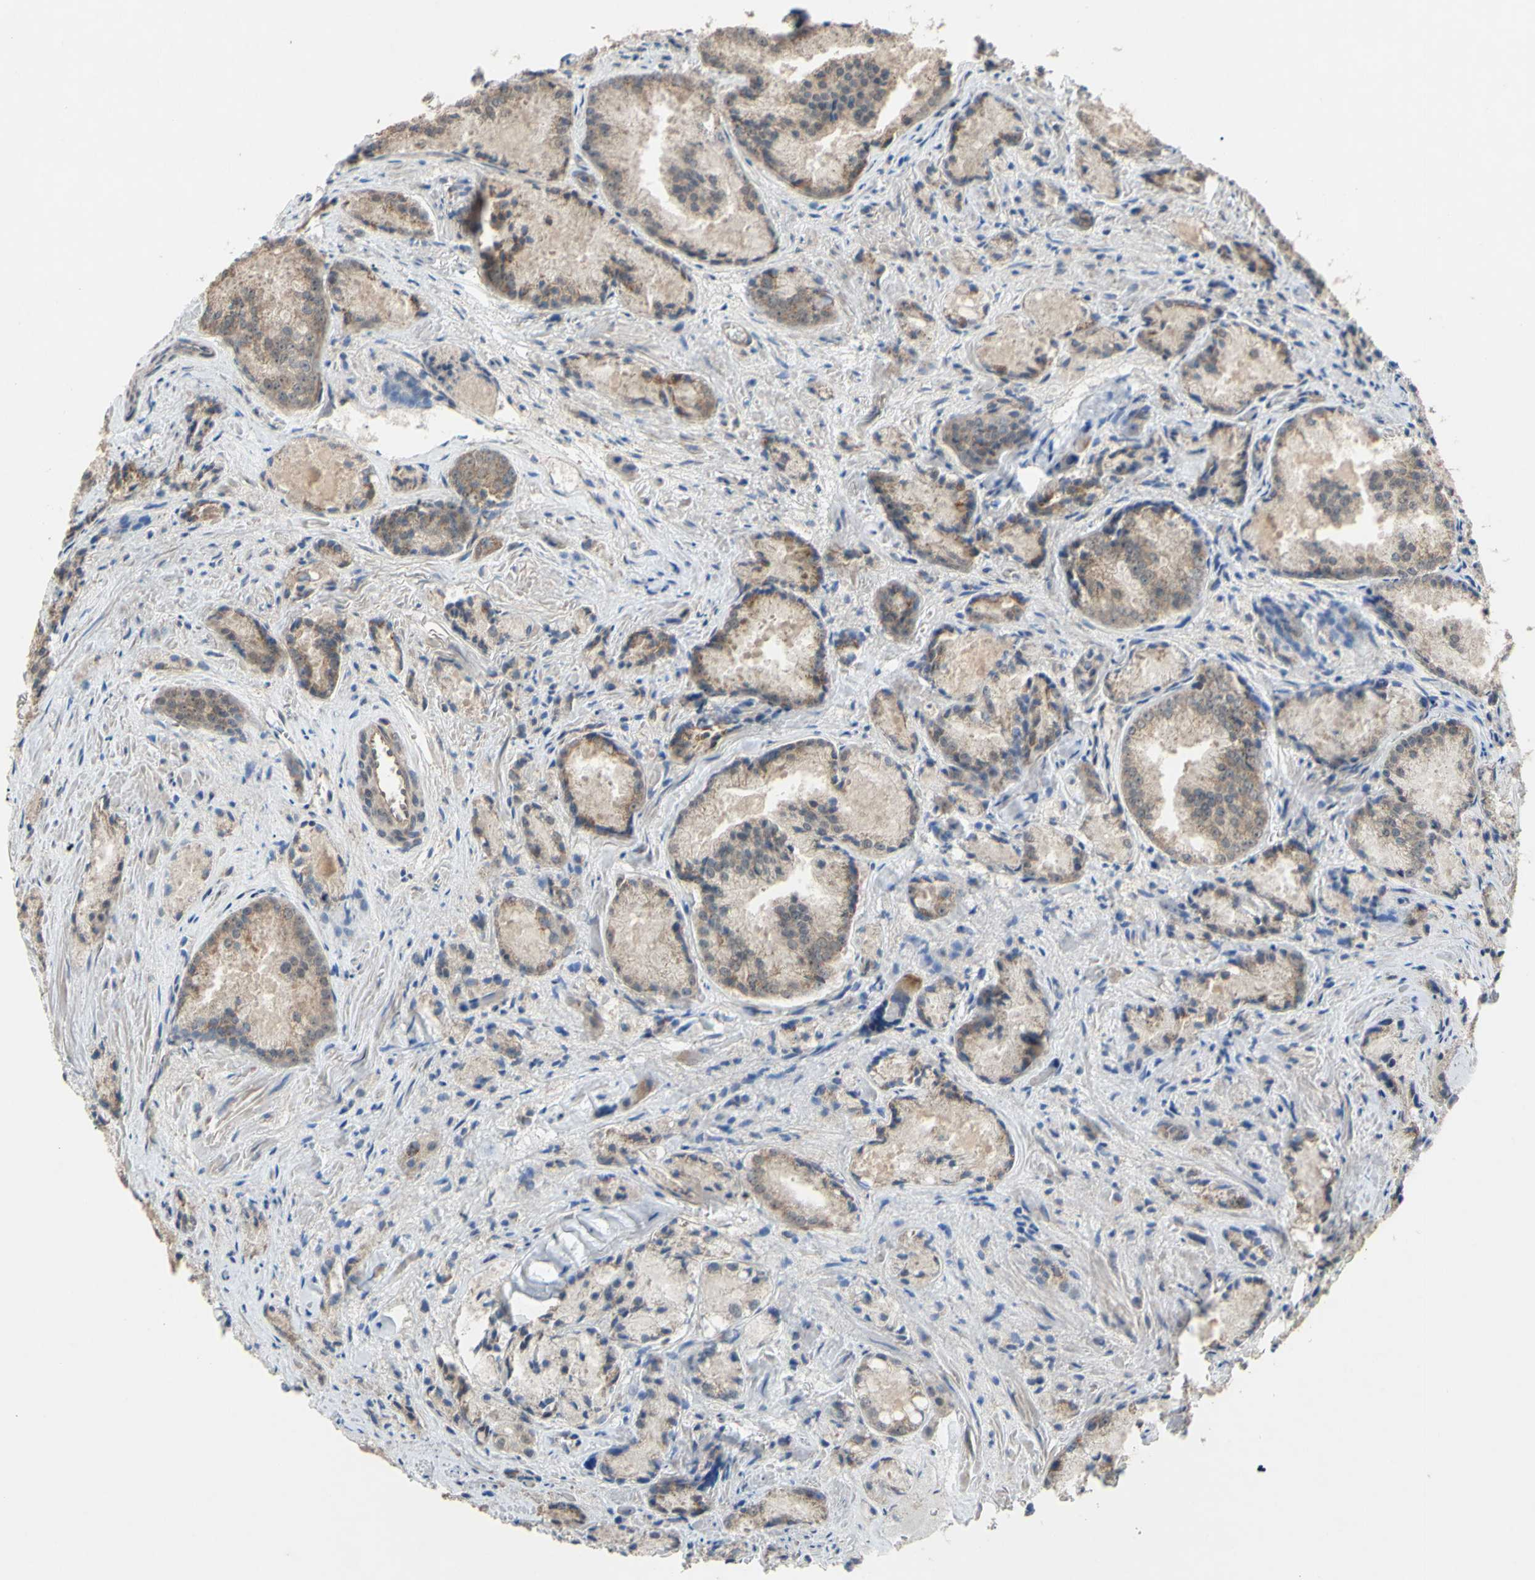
{"staining": {"intensity": "weak", "quantity": ">75%", "location": "cytoplasmic/membranous"}, "tissue": "prostate cancer", "cell_type": "Tumor cells", "image_type": "cancer", "snomed": [{"axis": "morphology", "description": "Adenocarcinoma, Low grade"}, {"axis": "topography", "description": "Prostate"}], "caption": "Protein staining demonstrates weak cytoplasmic/membranous expression in about >75% of tumor cells in prostate adenocarcinoma (low-grade).", "gene": "CD164", "patient": {"sex": "male", "age": 64}}